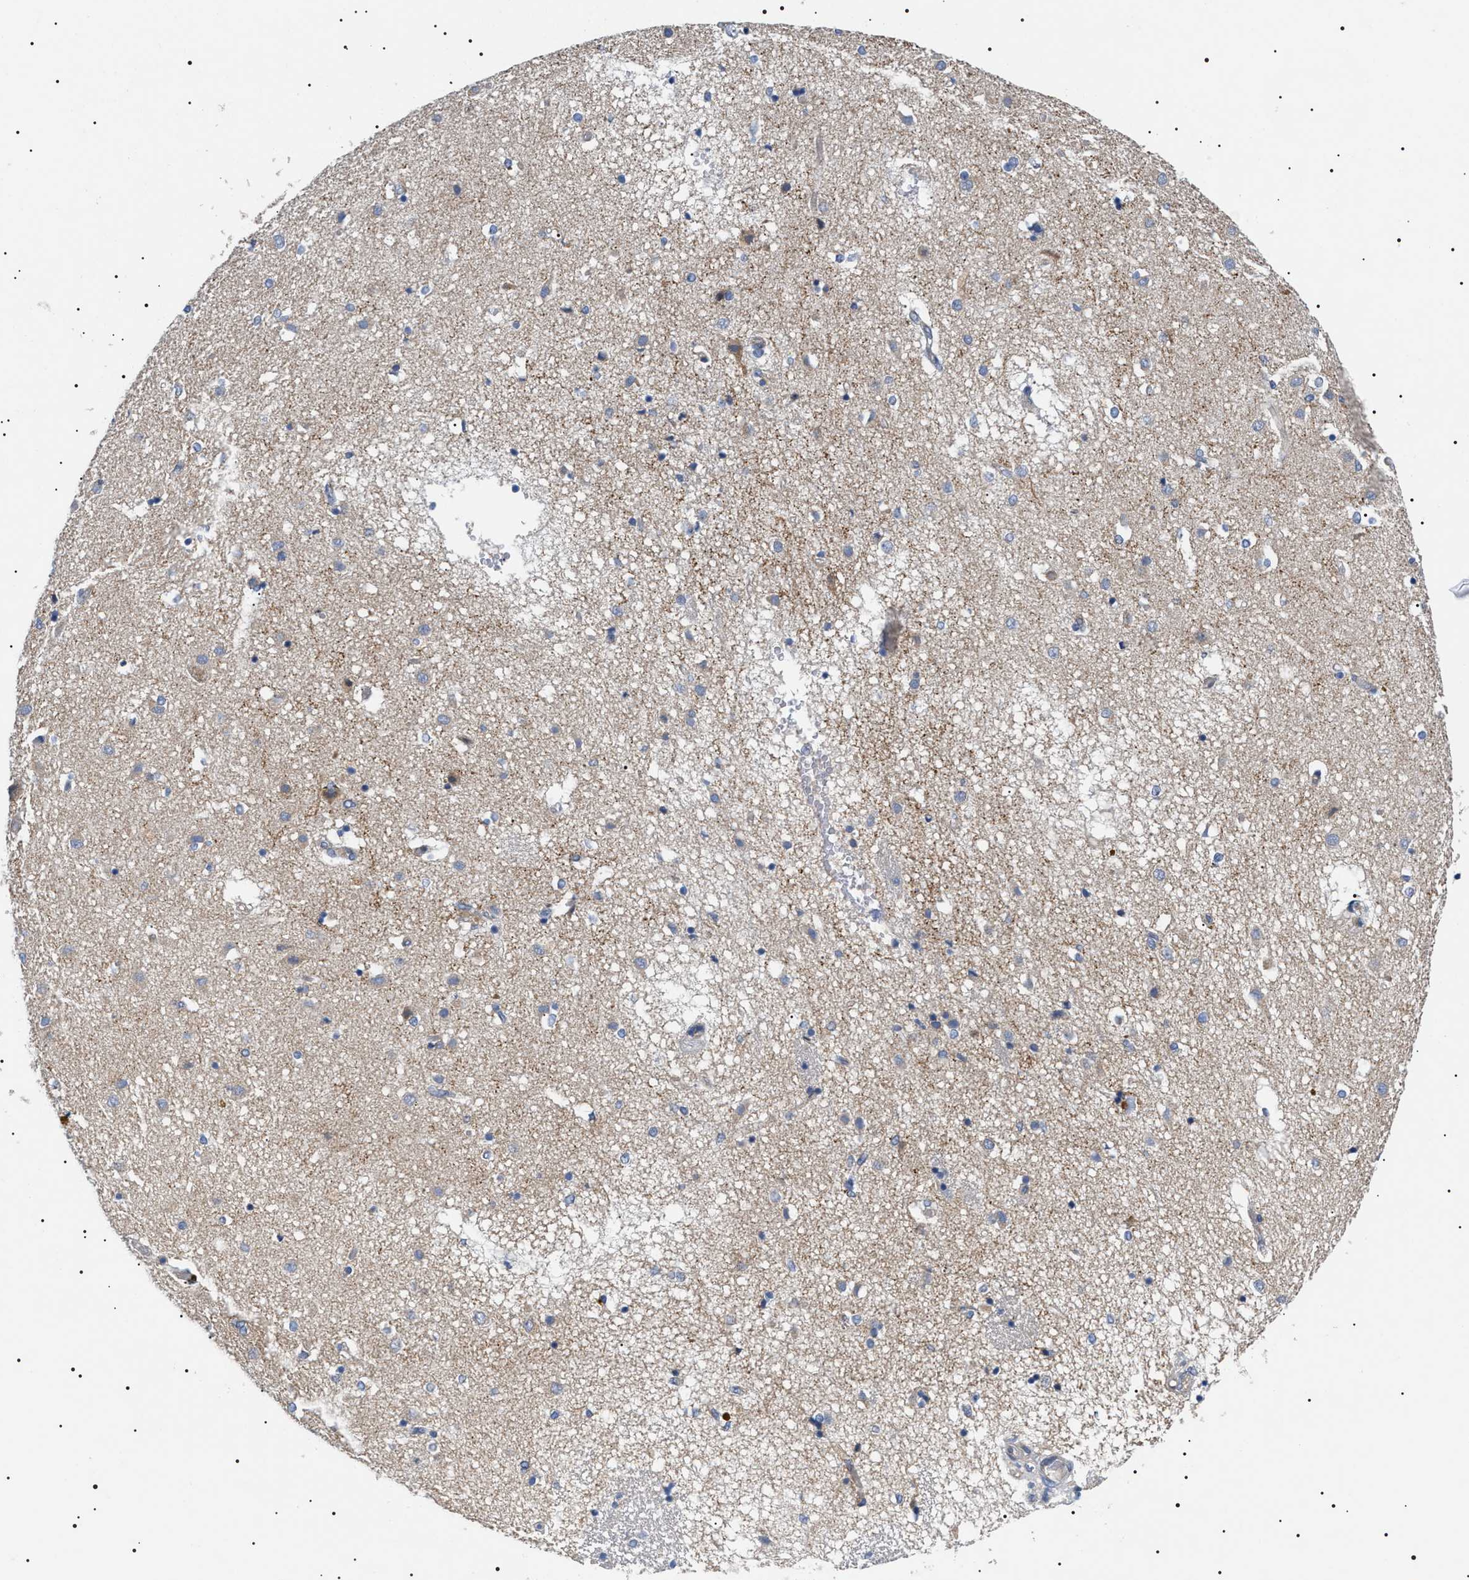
{"staining": {"intensity": "moderate", "quantity": "<25%", "location": "cytoplasmic/membranous"}, "tissue": "caudate", "cell_type": "Glial cells", "image_type": "normal", "snomed": [{"axis": "morphology", "description": "Normal tissue, NOS"}, {"axis": "topography", "description": "Lateral ventricle wall"}], "caption": "Protein staining displays moderate cytoplasmic/membranous positivity in approximately <25% of glial cells in benign caudate.", "gene": "TMEM222", "patient": {"sex": "male", "age": 70}}